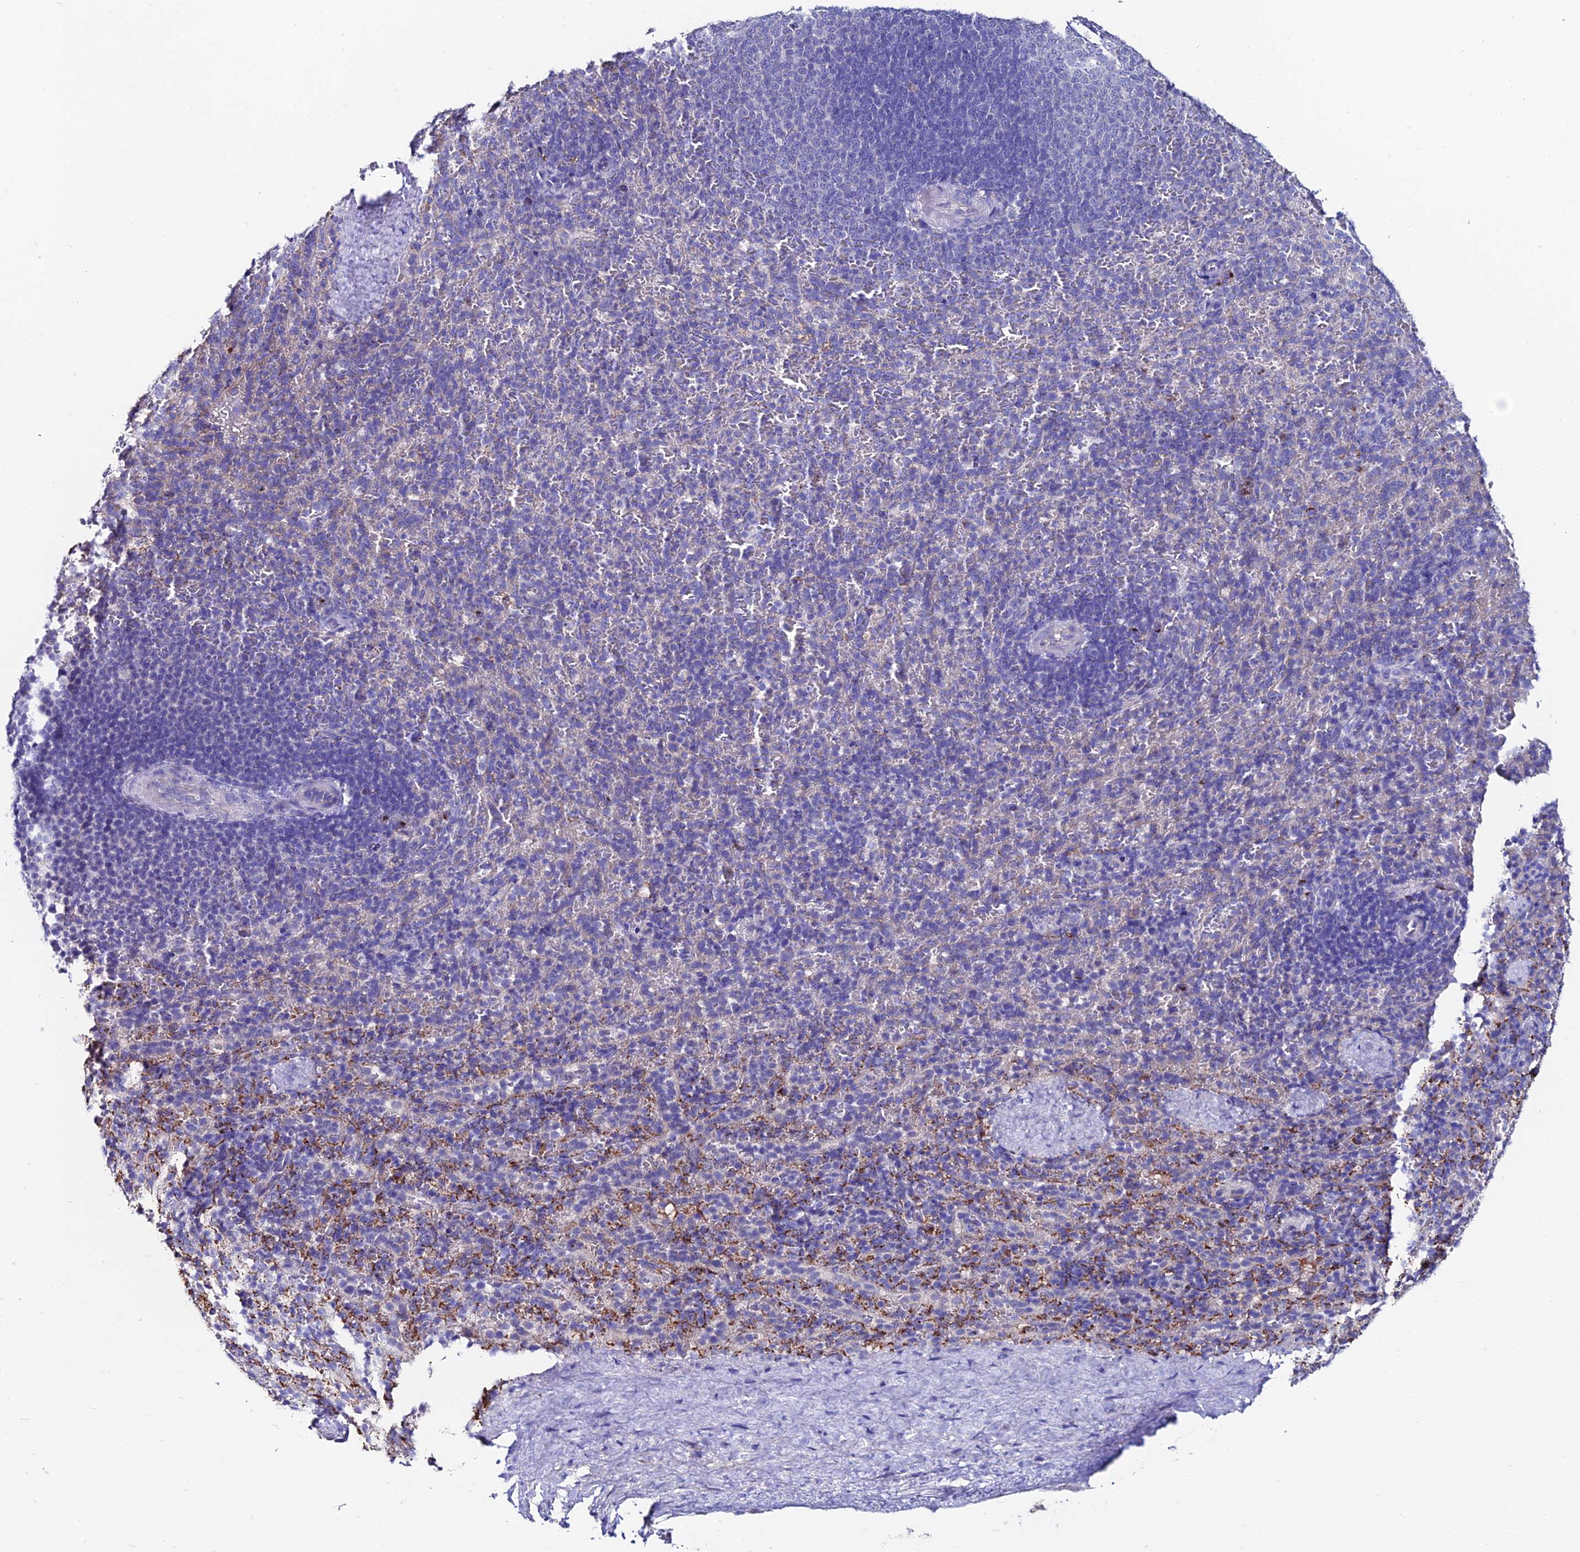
{"staining": {"intensity": "negative", "quantity": "none", "location": "none"}, "tissue": "spleen", "cell_type": "Cells in red pulp", "image_type": "normal", "snomed": [{"axis": "morphology", "description": "Normal tissue, NOS"}, {"axis": "topography", "description": "Spleen"}], "caption": "High power microscopy histopathology image of an IHC photomicrograph of unremarkable spleen, revealing no significant staining in cells in red pulp. Nuclei are stained in blue.", "gene": "SLC25A16", "patient": {"sex": "female", "age": 21}}